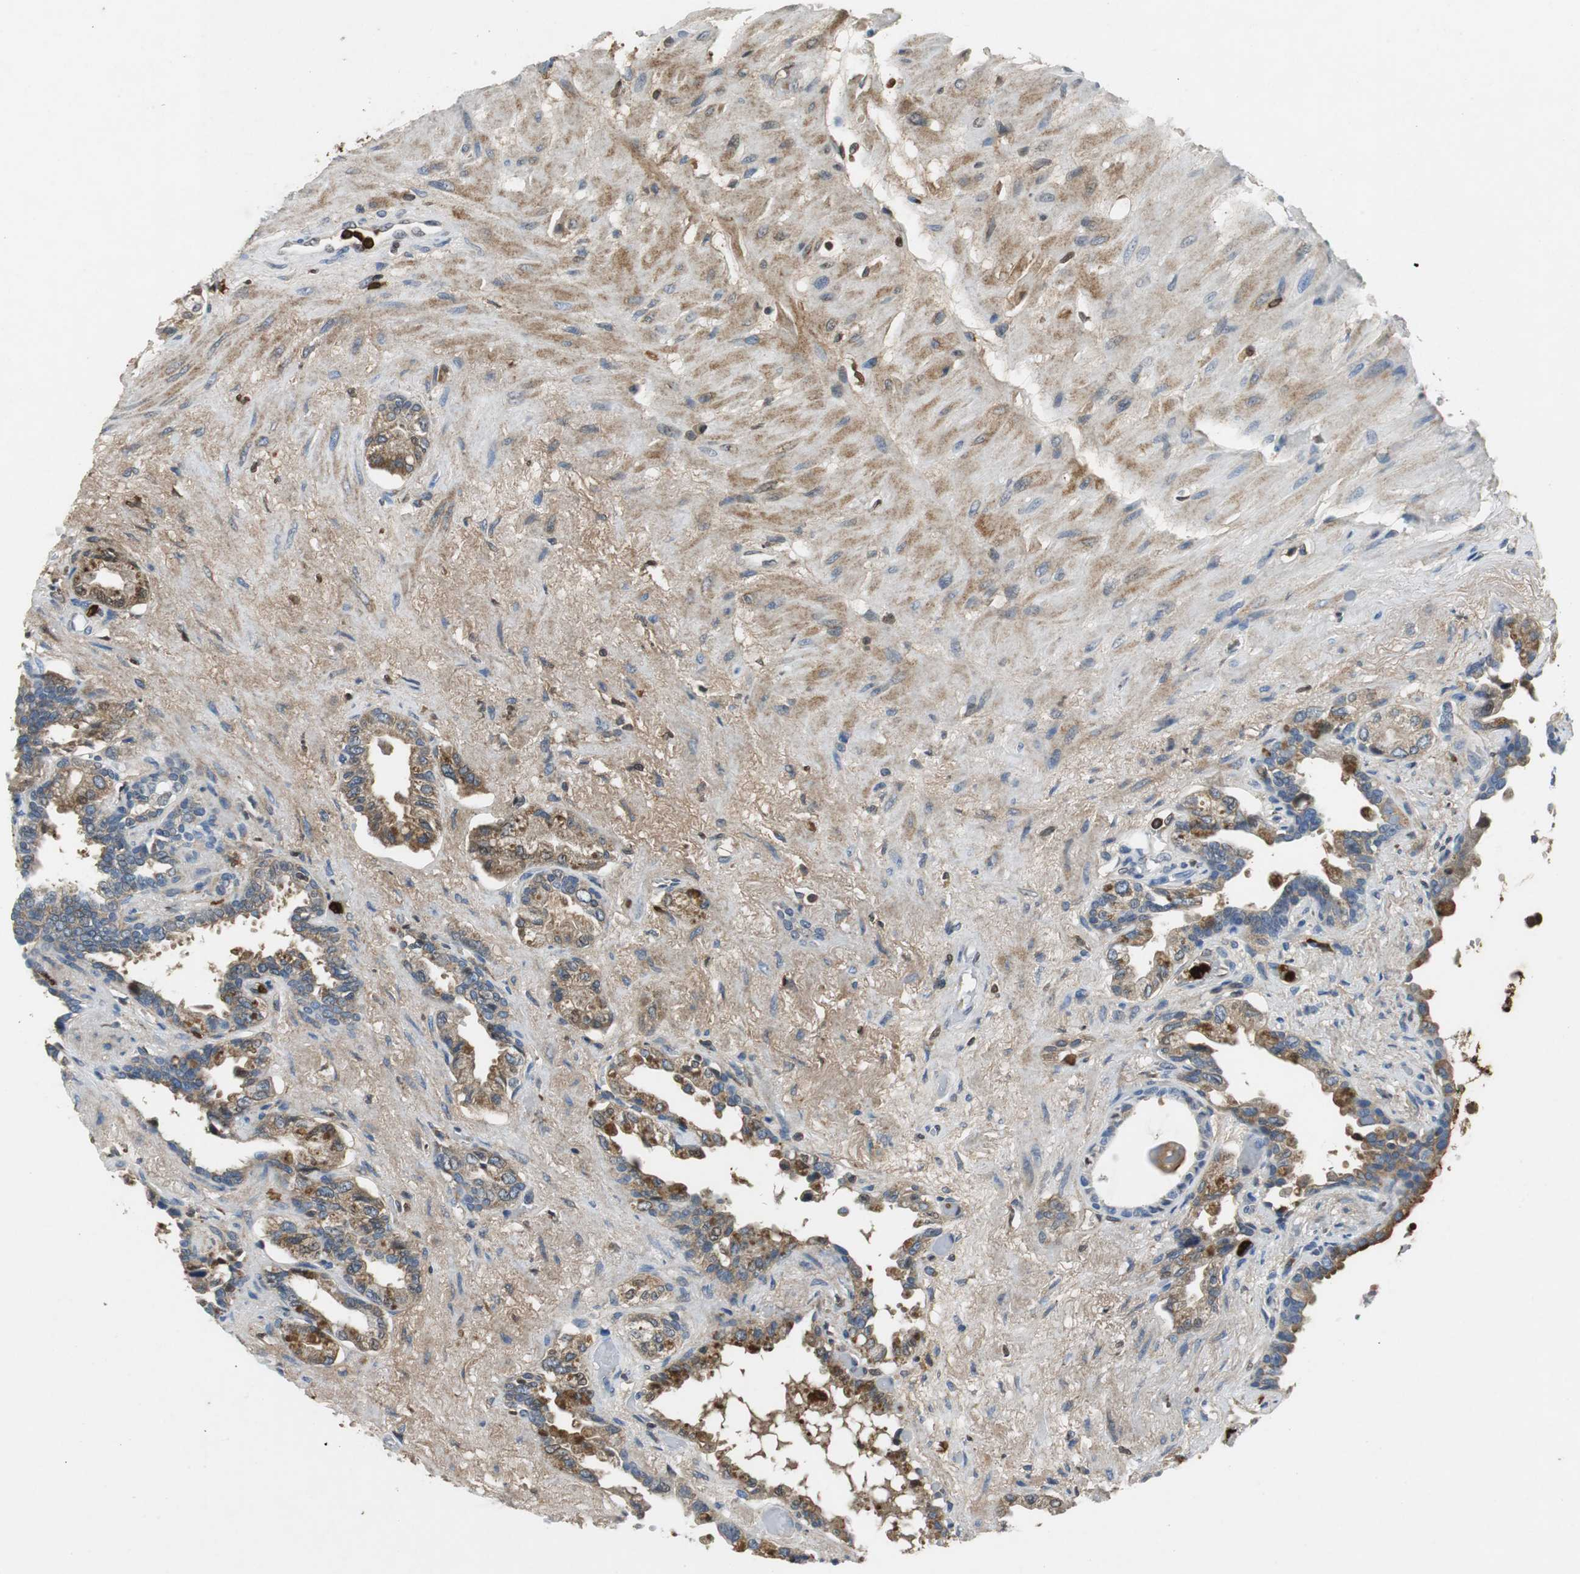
{"staining": {"intensity": "moderate", "quantity": "25%-75%", "location": "cytoplasmic/membranous,nuclear"}, "tissue": "seminal vesicle", "cell_type": "Glandular cells", "image_type": "normal", "snomed": [{"axis": "morphology", "description": "Normal tissue, NOS"}, {"axis": "topography", "description": "Seminal veicle"}], "caption": "Protein expression analysis of unremarkable human seminal vesicle reveals moderate cytoplasmic/membranous,nuclear positivity in about 25%-75% of glandular cells. (Stains: DAB in brown, nuclei in blue, Microscopy: brightfield microscopy at high magnification).", "gene": "ORM1", "patient": {"sex": "male", "age": 61}}